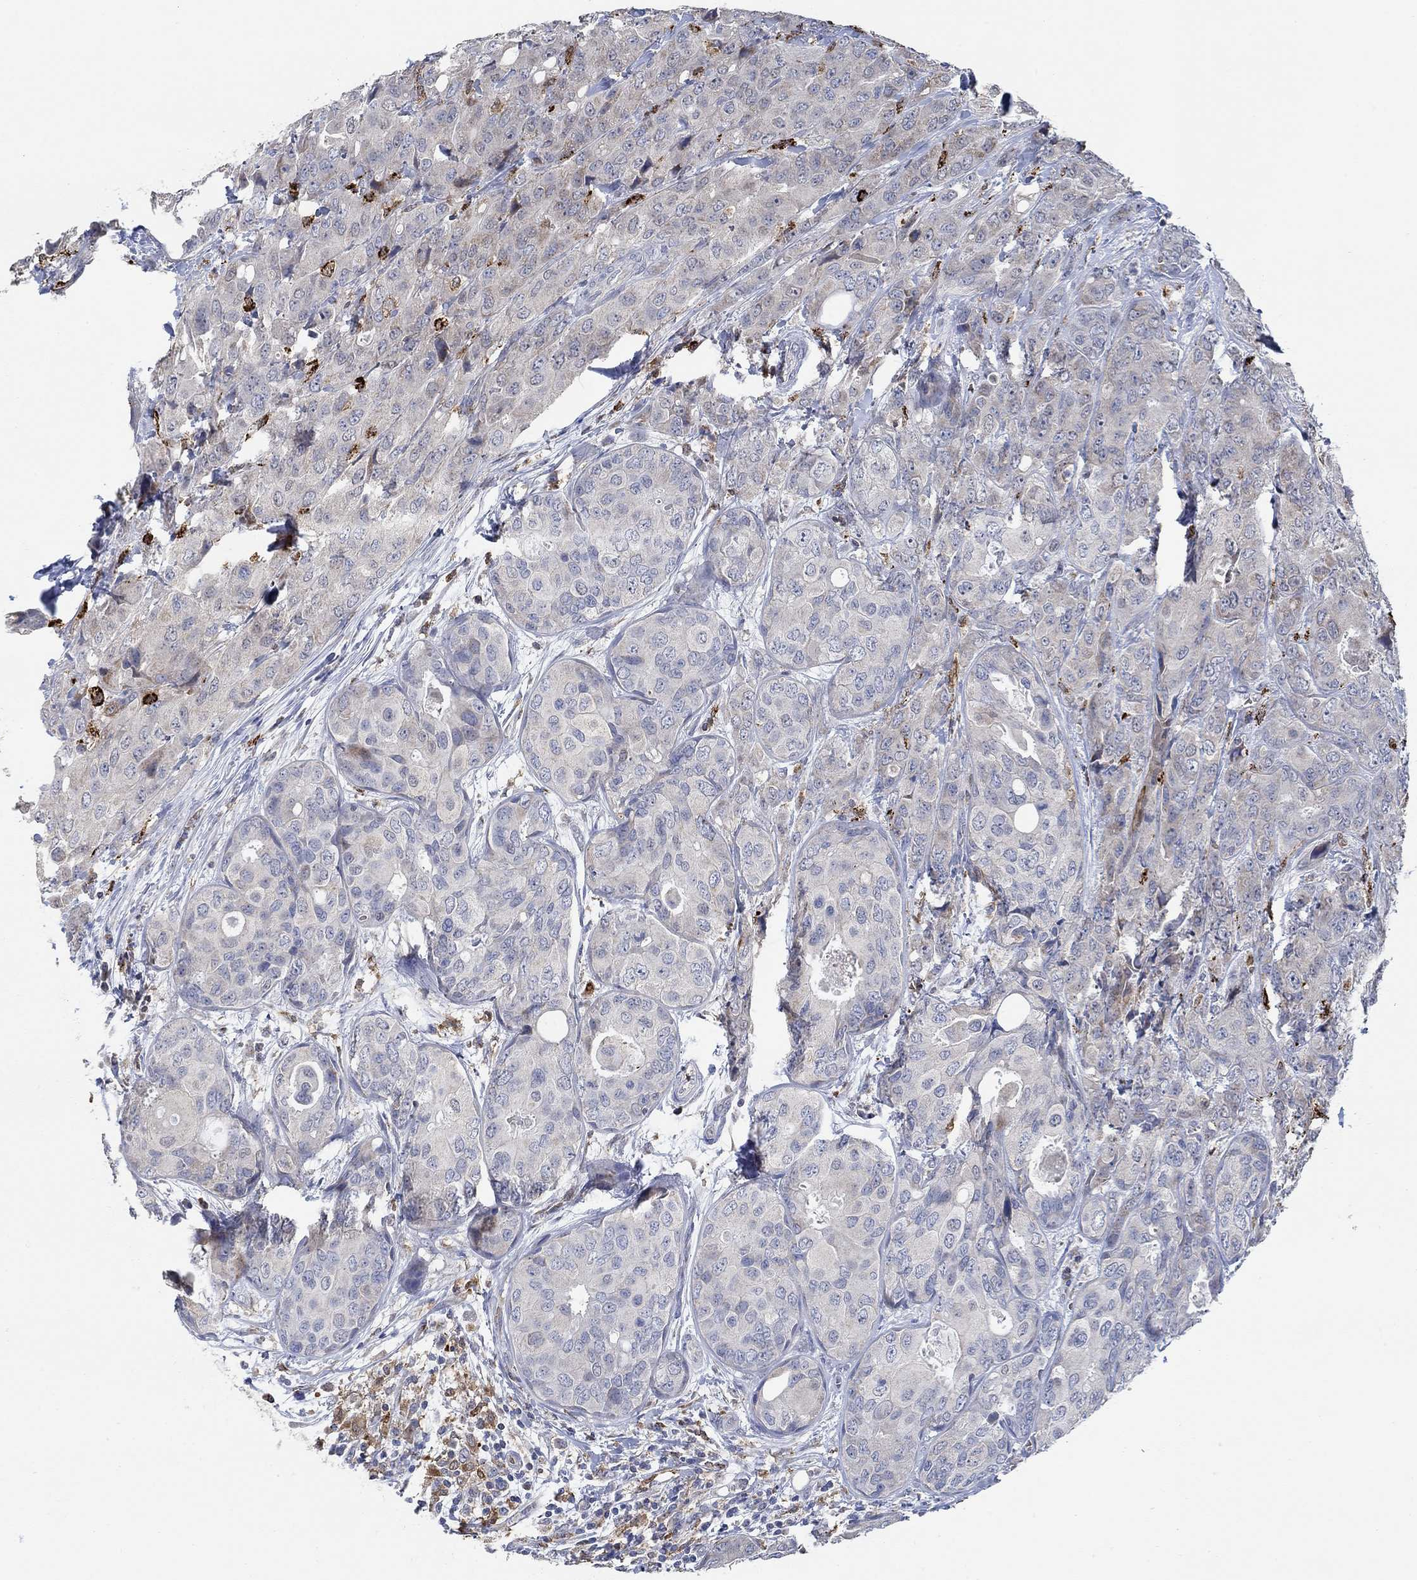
{"staining": {"intensity": "negative", "quantity": "none", "location": "none"}, "tissue": "breast cancer", "cell_type": "Tumor cells", "image_type": "cancer", "snomed": [{"axis": "morphology", "description": "Duct carcinoma"}, {"axis": "topography", "description": "Breast"}], "caption": "High magnification brightfield microscopy of breast cancer stained with DAB (brown) and counterstained with hematoxylin (blue): tumor cells show no significant expression.", "gene": "MPP1", "patient": {"sex": "female", "age": 43}}